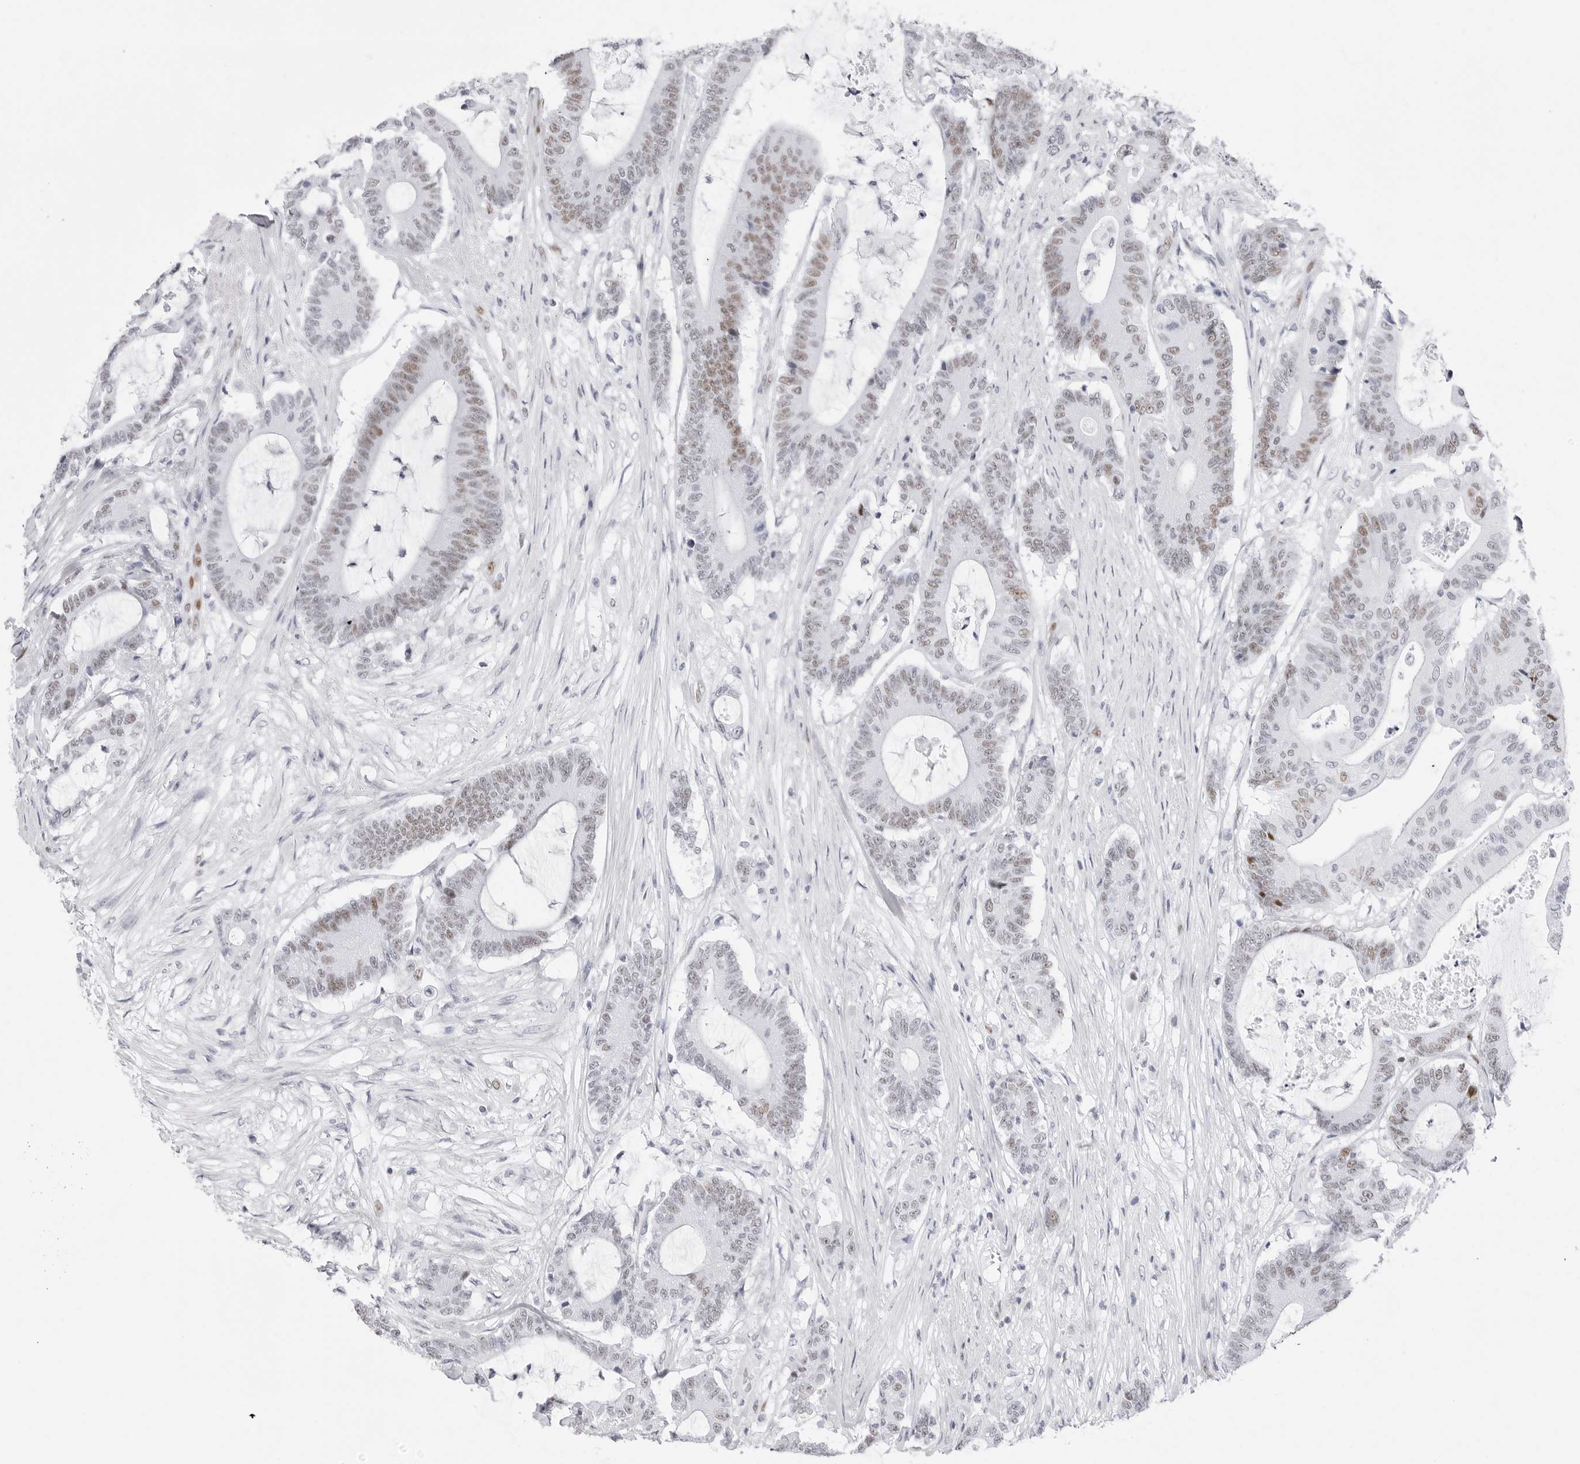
{"staining": {"intensity": "moderate", "quantity": "25%-75%", "location": "nuclear"}, "tissue": "colorectal cancer", "cell_type": "Tumor cells", "image_type": "cancer", "snomed": [{"axis": "morphology", "description": "Adenocarcinoma, NOS"}, {"axis": "topography", "description": "Colon"}], "caption": "The micrograph exhibits staining of adenocarcinoma (colorectal), revealing moderate nuclear protein positivity (brown color) within tumor cells.", "gene": "NASP", "patient": {"sex": "female", "age": 84}}